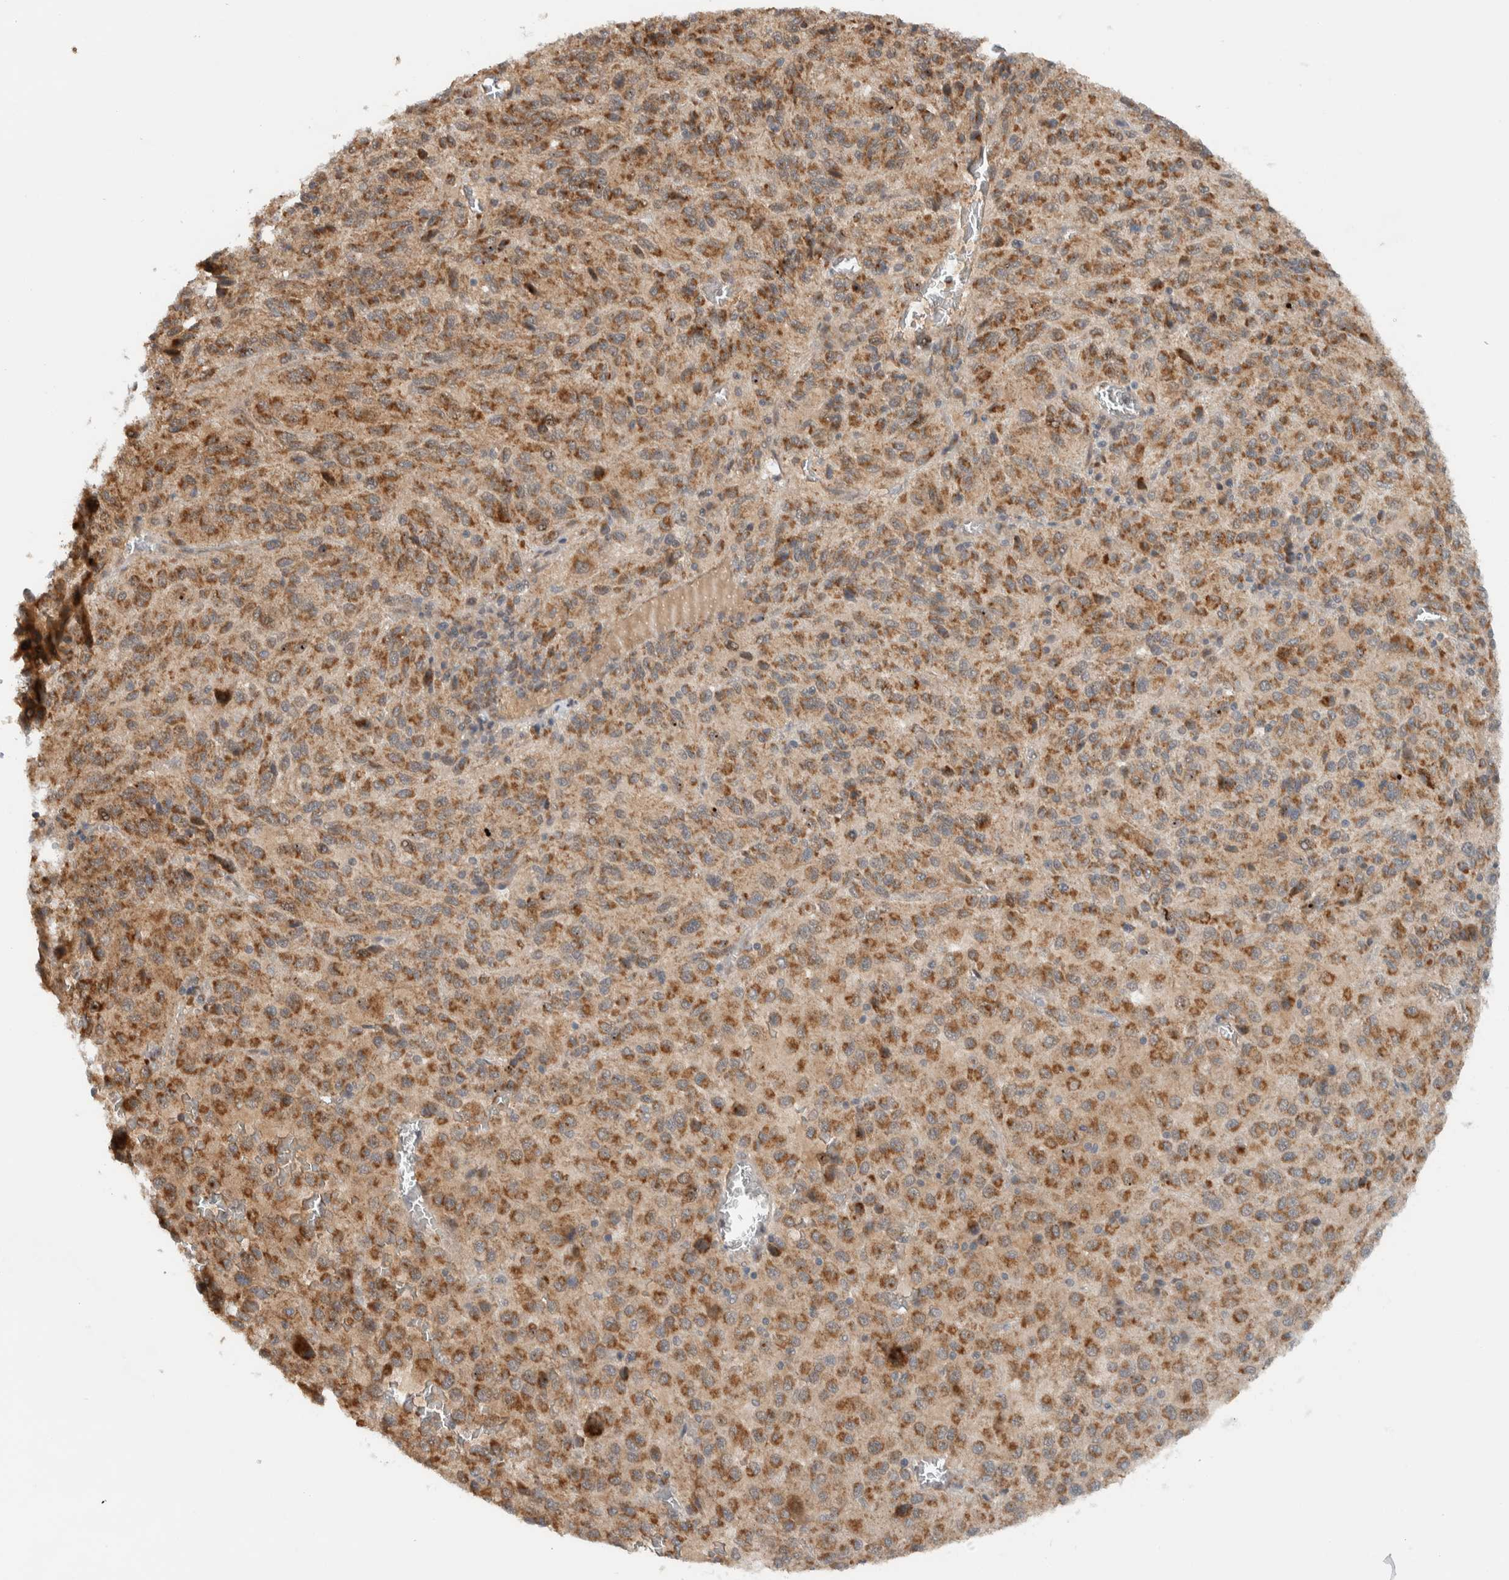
{"staining": {"intensity": "moderate", "quantity": ">75%", "location": "cytoplasmic/membranous"}, "tissue": "melanoma", "cell_type": "Tumor cells", "image_type": "cancer", "snomed": [{"axis": "morphology", "description": "Malignant melanoma, Metastatic site"}, {"axis": "topography", "description": "Lung"}], "caption": "Immunohistochemistry (IHC) image of neoplastic tissue: malignant melanoma (metastatic site) stained using immunohistochemistry (IHC) demonstrates medium levels of moderate protein expression localized specifically in the cytoplasmic/membranous of tumor cells, appearing as a cytoplasmic/membranous brown color.", "gene": "KLHL6", "patient": {"sex": "male", "age": 64}}